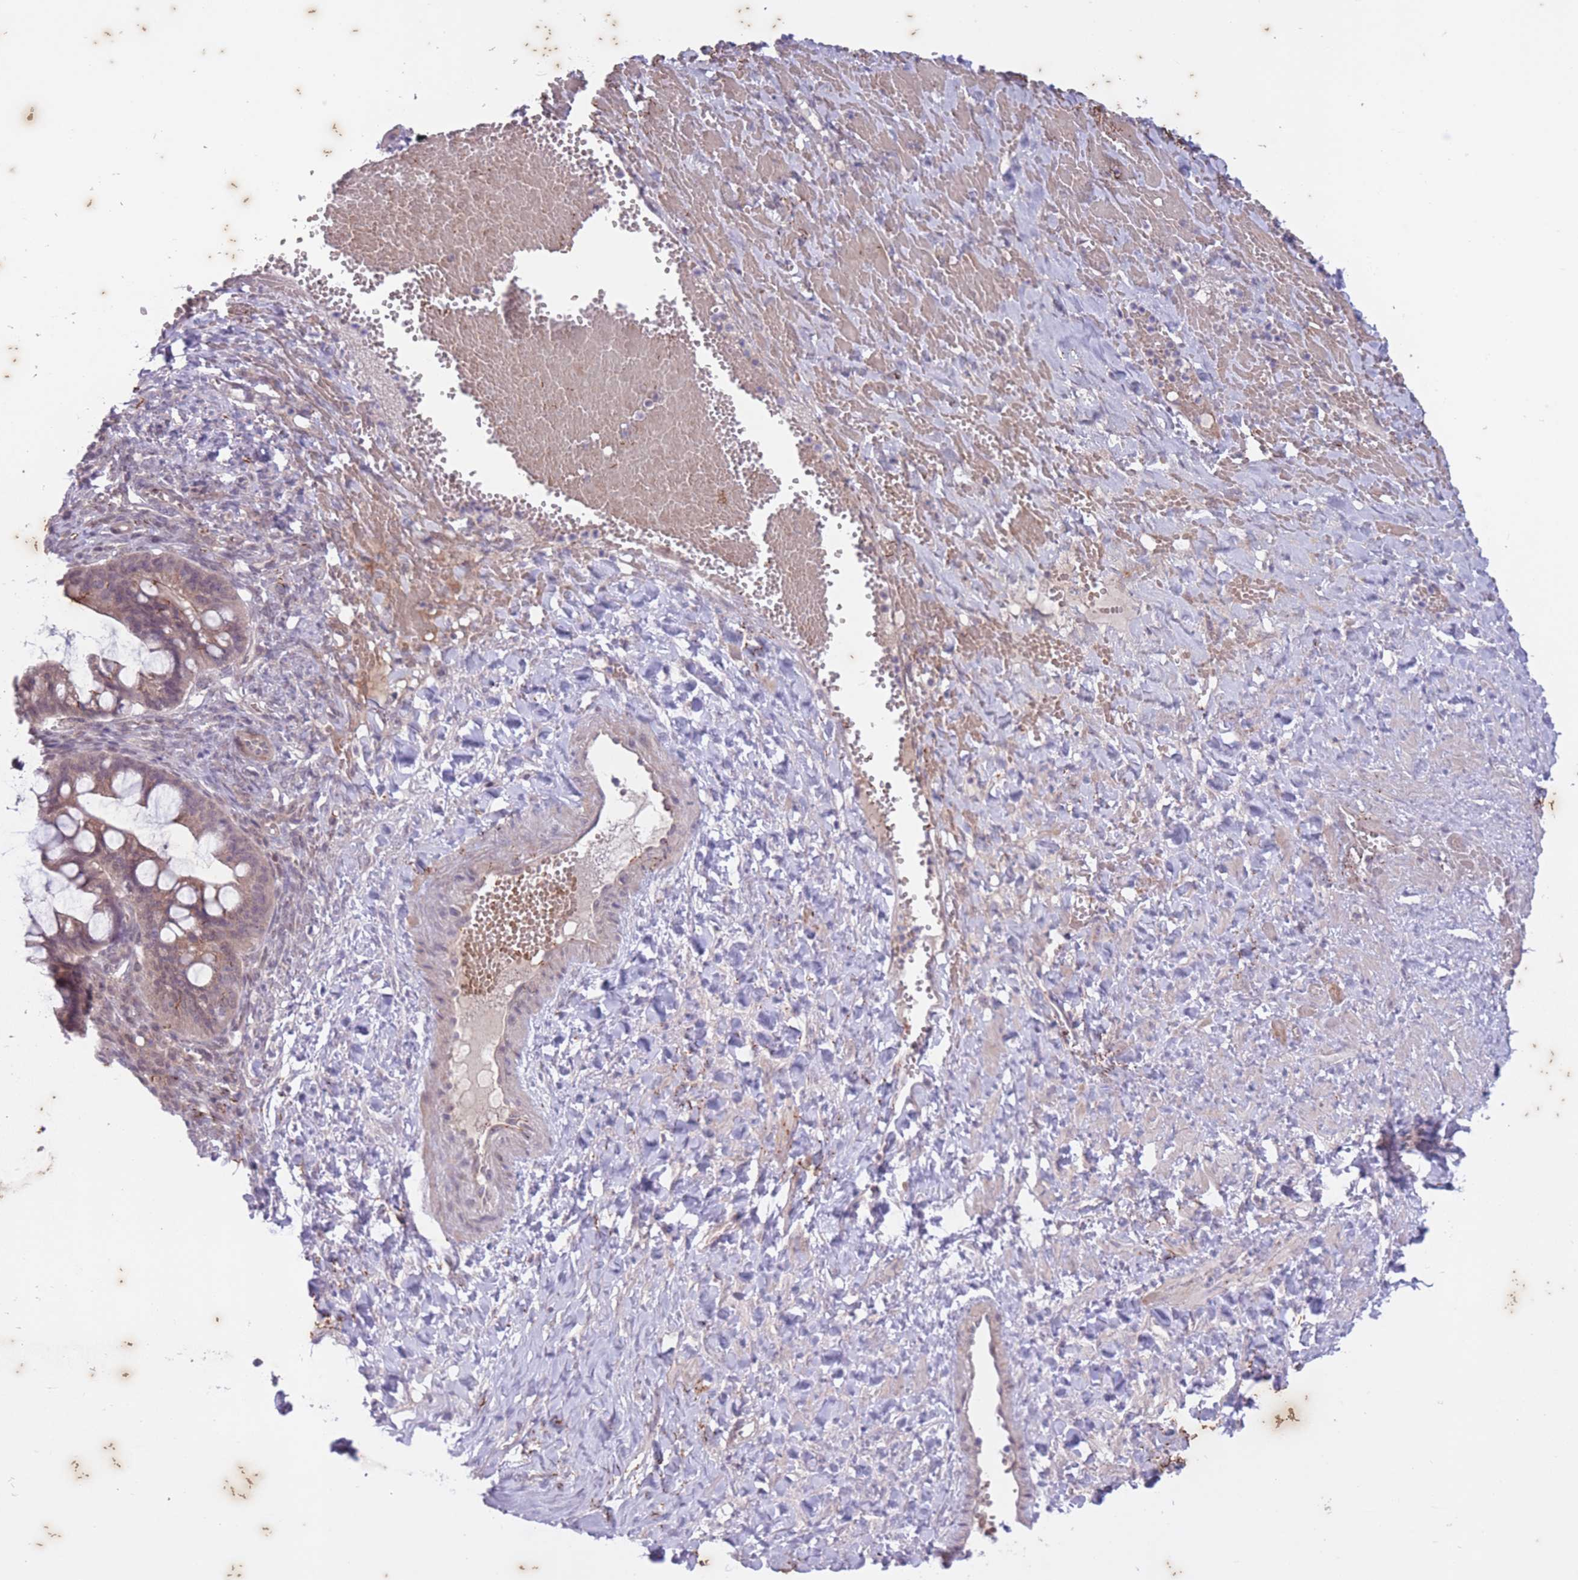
{"staining": {"intensity": "weak", "quantity": ">75%", "location": "cytoplasmic/membranous"}, "tissue": "ovarian cancer", "cell_type": "Tumor cells", "image_type": "cancer", "snomed": [{"axis": "morphology", "description": "Cystadenocarcinoma, mucinous, NOS"}, {"axis": "topography", "description": "Ovary"}], "caption": "Mucinous cystadenocarcinoma (ovarian) tissue exhibits weak cytoplasmic/membranous positivity in about >75% of tumor cells, visualized by immunohistochemistry.", "gene": "ARPIN", "patient": {"sex": "female", "age": 73}}